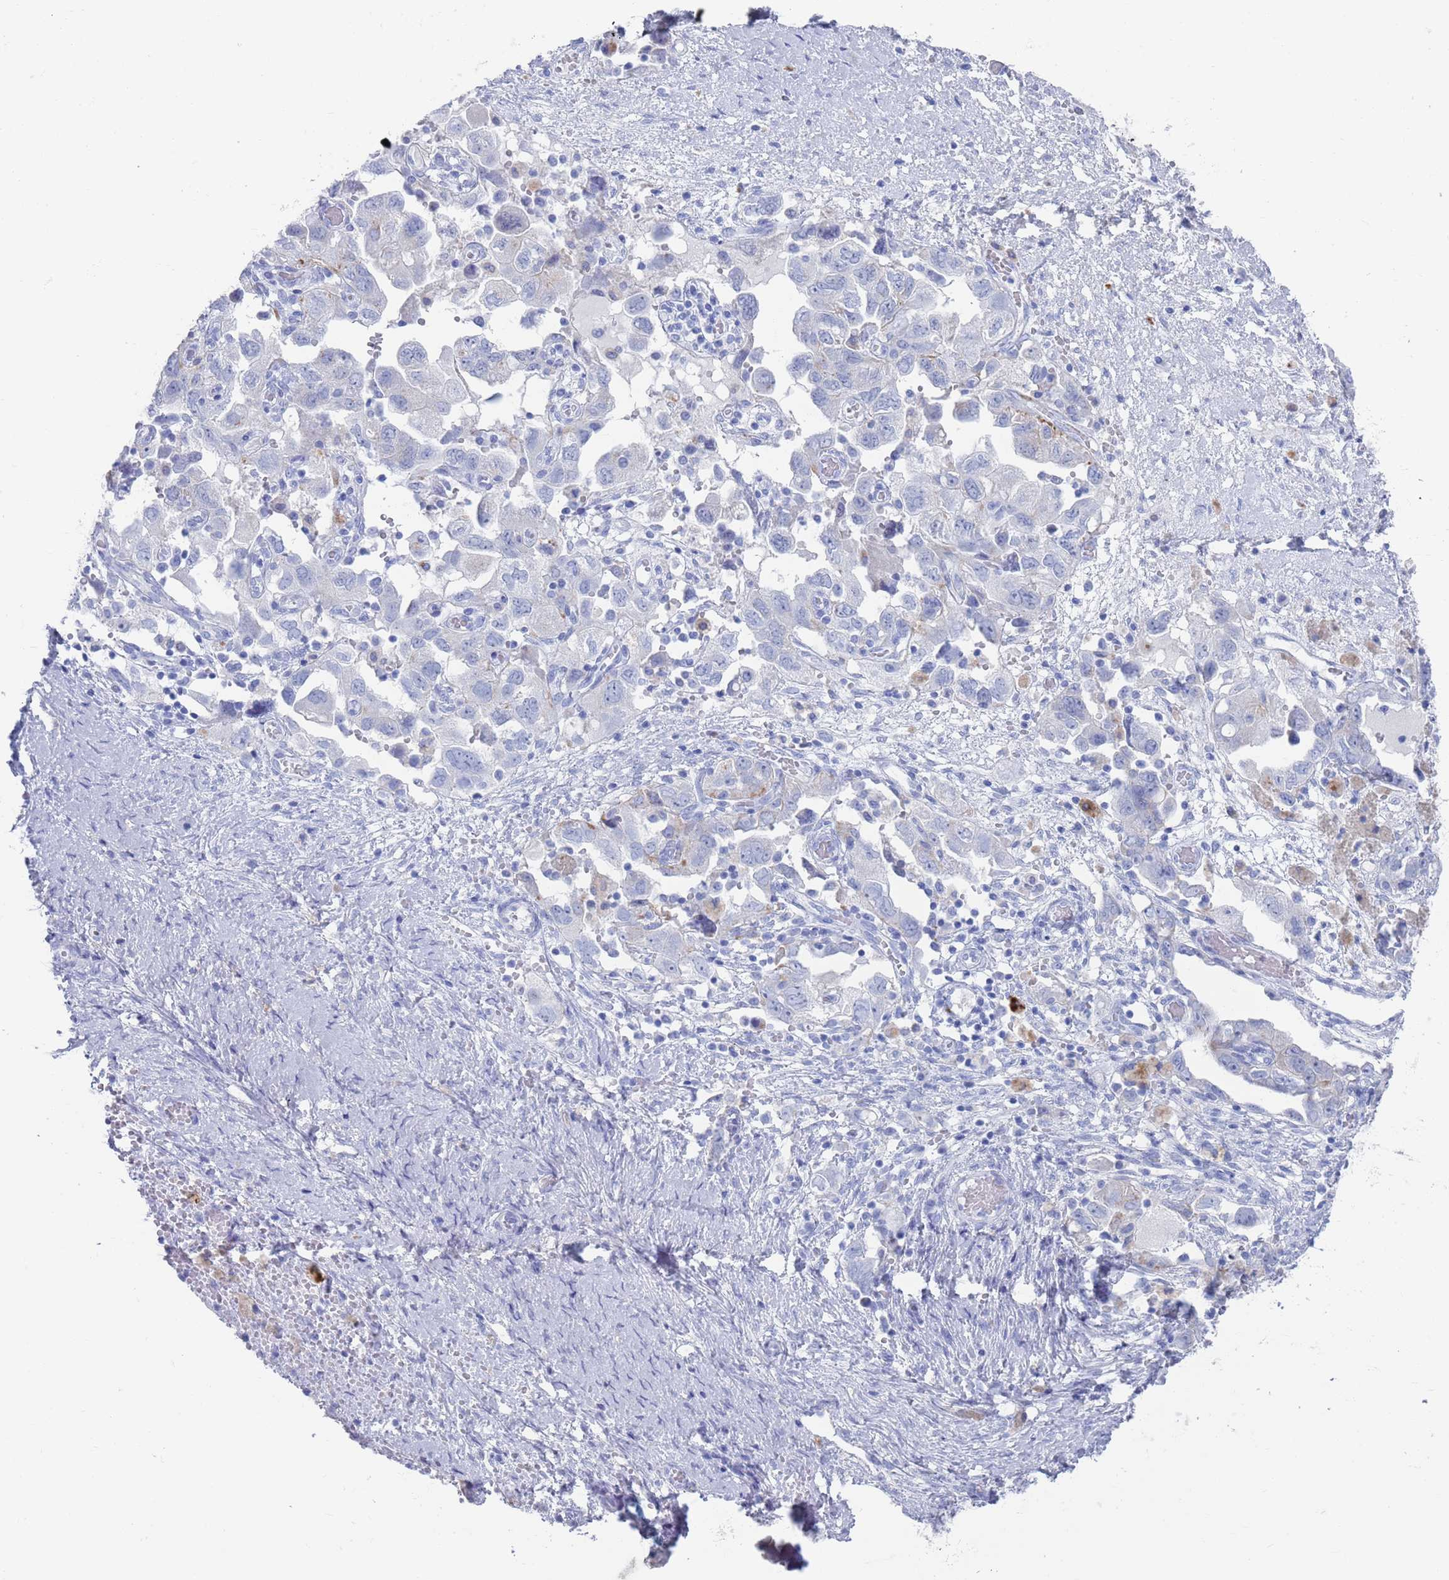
{"staining": {"intensity": "negative", "quantity": "none", "location": "none"}, "tissue": "ovarian cancer", "cell_type": "Tumor cells", "image_type": "cancer", "snomed": [{"axis": "morphology", "description": "Carcinoma, NOS"}, {"axis": "morphology", "description": "Cystadenocarcinoma, serous, NOS"}, {"axis": "topography", "description": "Ovary"}], "caption": "Immunohistochemistry histopathology image of neoplastic tissue: ovarian carcinoma stained with DAB demonstrates no significant protein expression in tumor cells.", "gene": "FUCA1", "patient": {"sex": "female", "age": 69}}